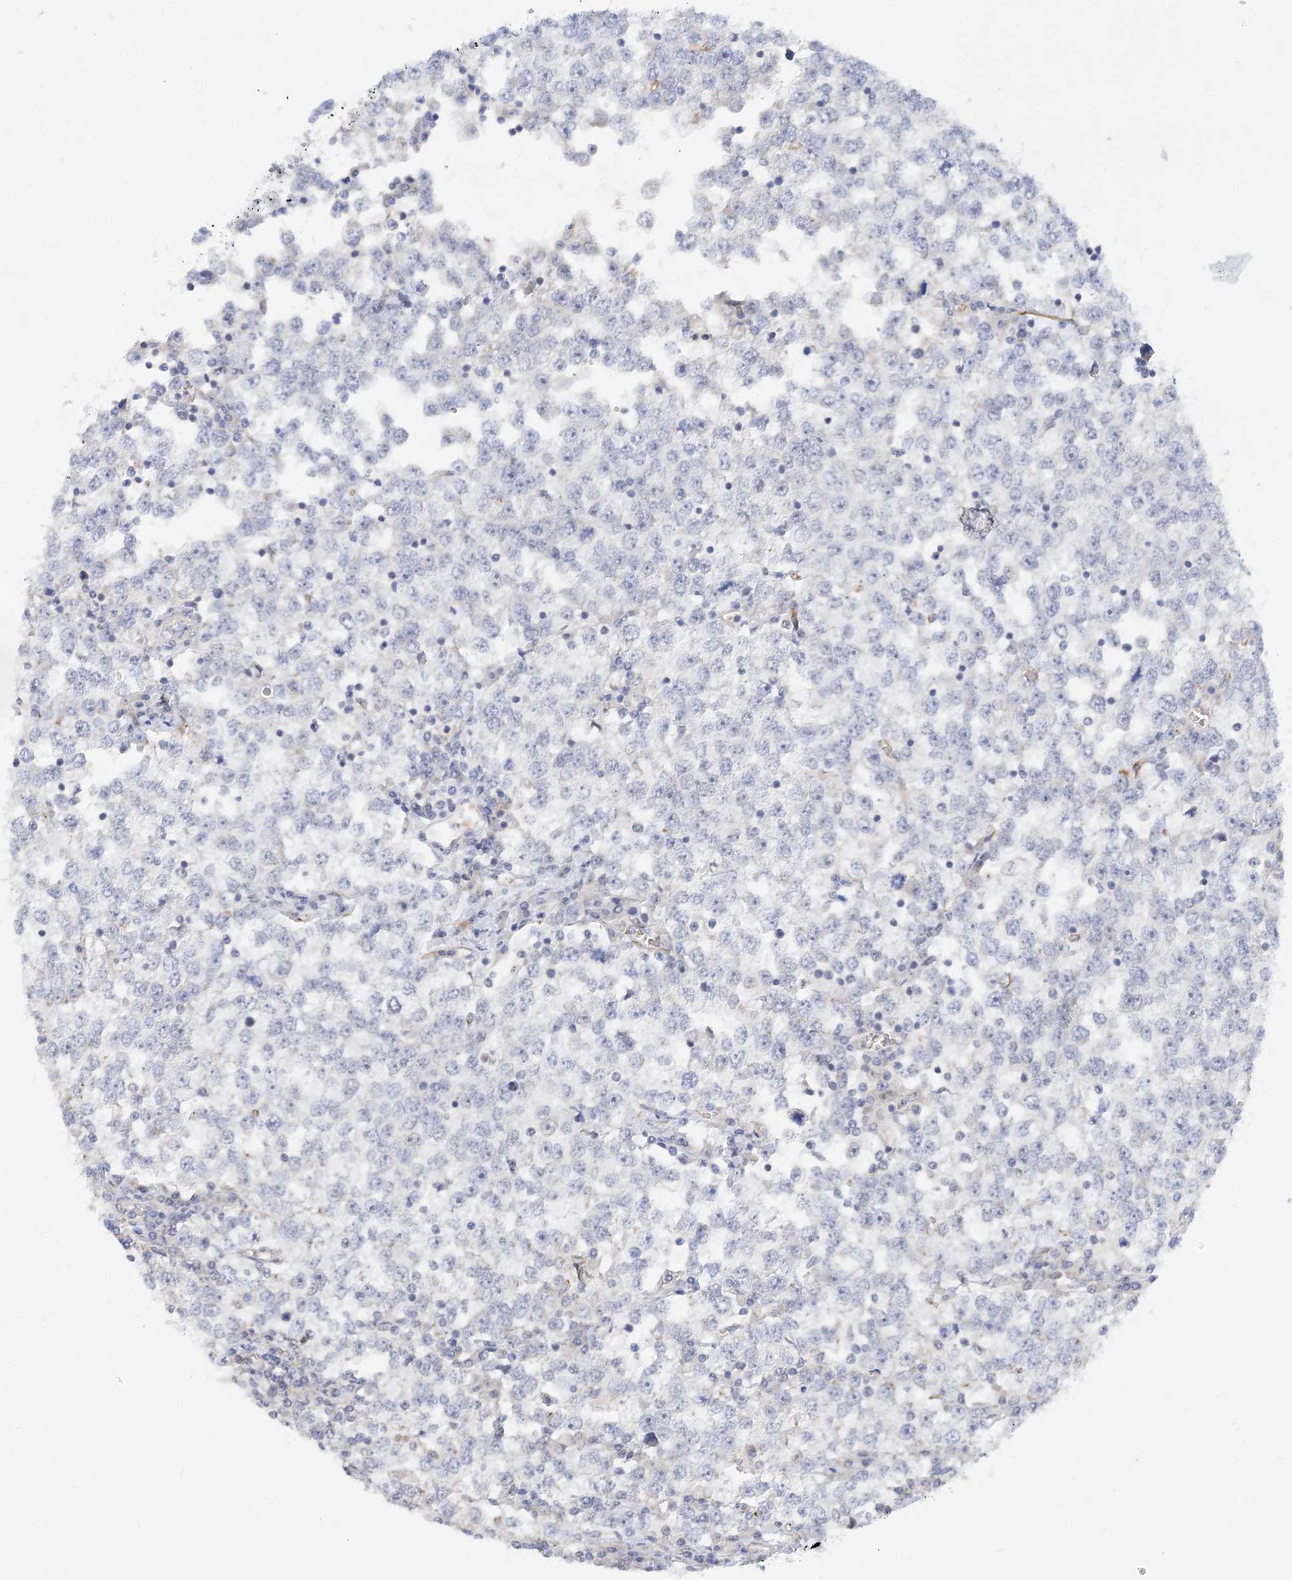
{"staining": {"intensity": "negative", "quantity": "none", "location": "none"}, "tissue": "testis cancer", "cell_type": "Tumor cells", "image_type": "cancer", "snomed": [{"axis": "morphology", "description": "Seminoma, NOS"}, {"axis": "topography", "description": "Testis"}], "caption": "Immunohistochemistry photomicrograph of neoplastic tissue: testis seminoma stained with DAB (3,3'-diaminobenzidine) displays no significant protein expression in tumor cells. The staining is performed using DAB brown chromogen with nuclei counter-stained in using hematoxylin.", "gene": "NELL2", "patient": {"sex": "male", "age": 65}}